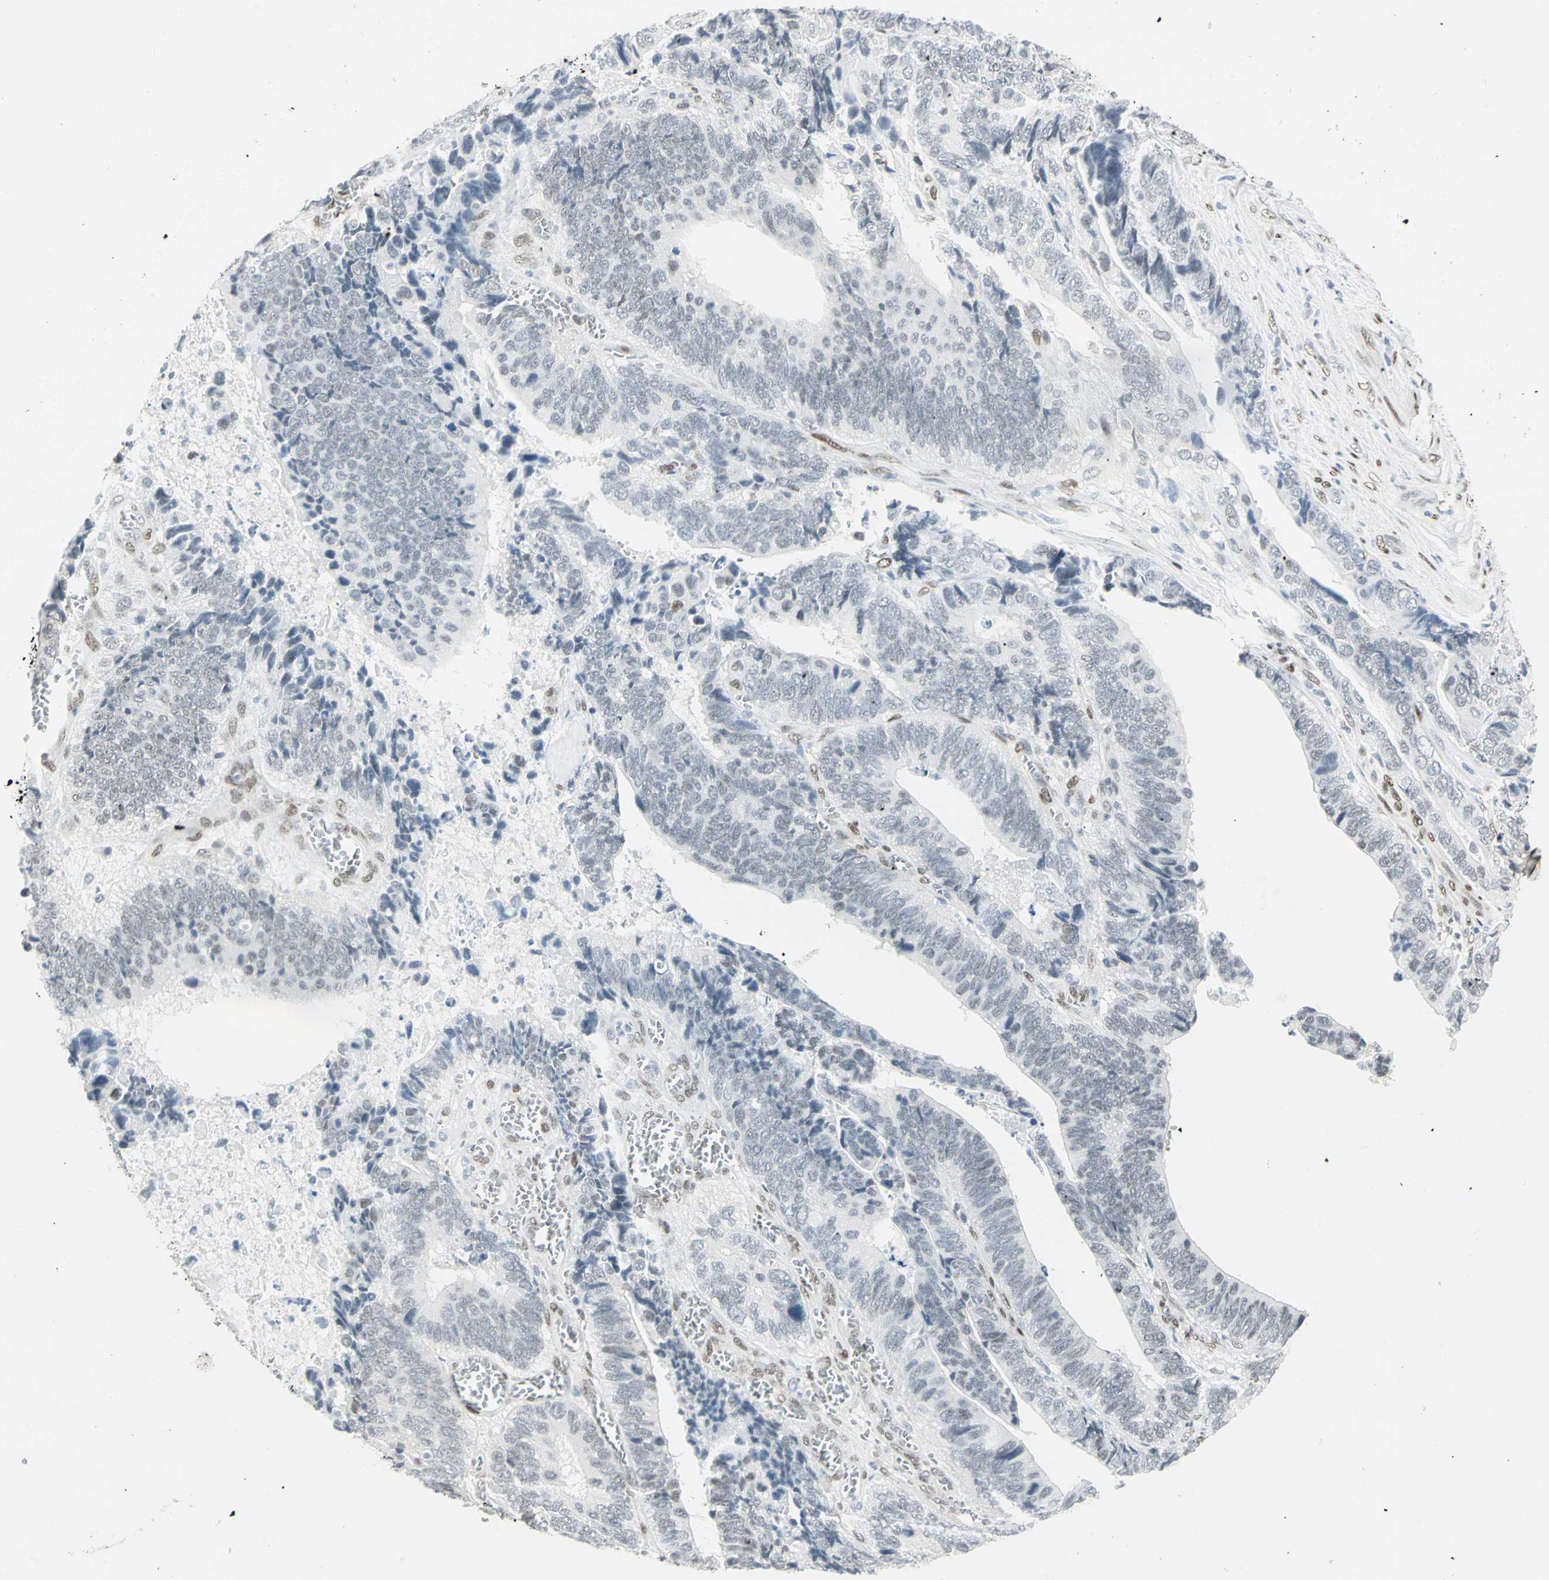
{"staining": {"intensity": "negative", "quantity": "none", "location": "none"}, "tissue": "colorectal cancer", "cell_type": "Tumor cells", "image_type": "cancer", "snomed": [{"axis": "morphology", "description": "Adenocarcinoma, NOS"}, {"axis": "topography", "description": "Colon"}], "caption": "Human colorectal adenocarcinoma stained for a protein using IHC displays no staining in tumor cells.", "gene": "MEIS2", "patient": {"sex": "male", "age": 72}}